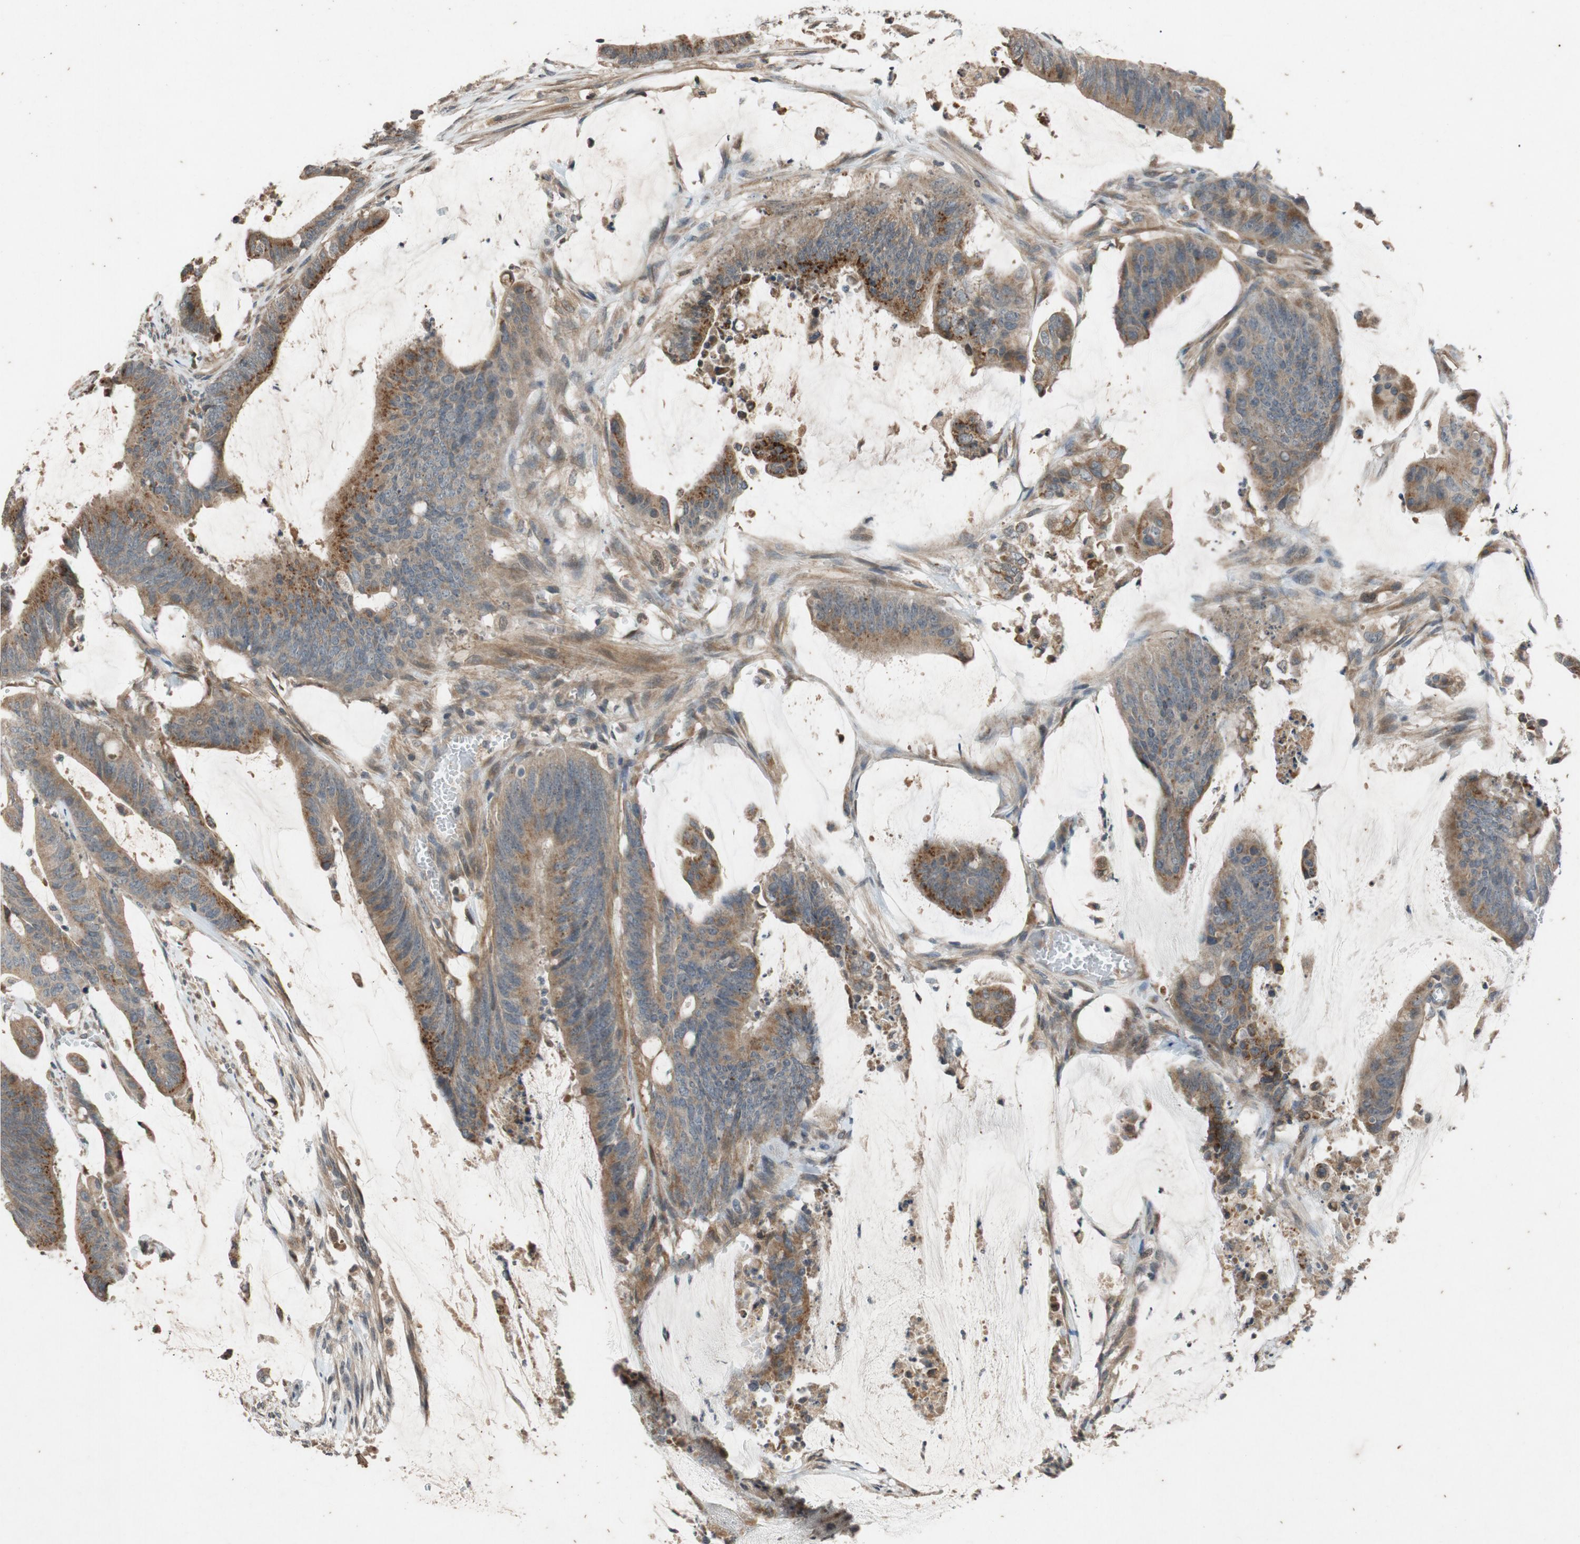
{"staining": {"intensity": "moderate", "quantity": ">75%", "location": "cytoplasmic/membranous"}, "tissue": "colorectal cancer", "cell_type": "Tumor cells", "image_type": "cancer", "snomed": [{"axis": "morphology", "description": "Adenocarcinoma, NOS"}, {"axis": "topography", "description": "Rectum"}], "caption": "This micrograph exhibits immunohistochemistry (IHC) staining of colorectal adenocarcinoma, with medium moderate cytoplasmic/membranous staining in about >75% of tumor cells.", "gene": "ATP2C1", "patient": {"sex": "female", "age": 66}}